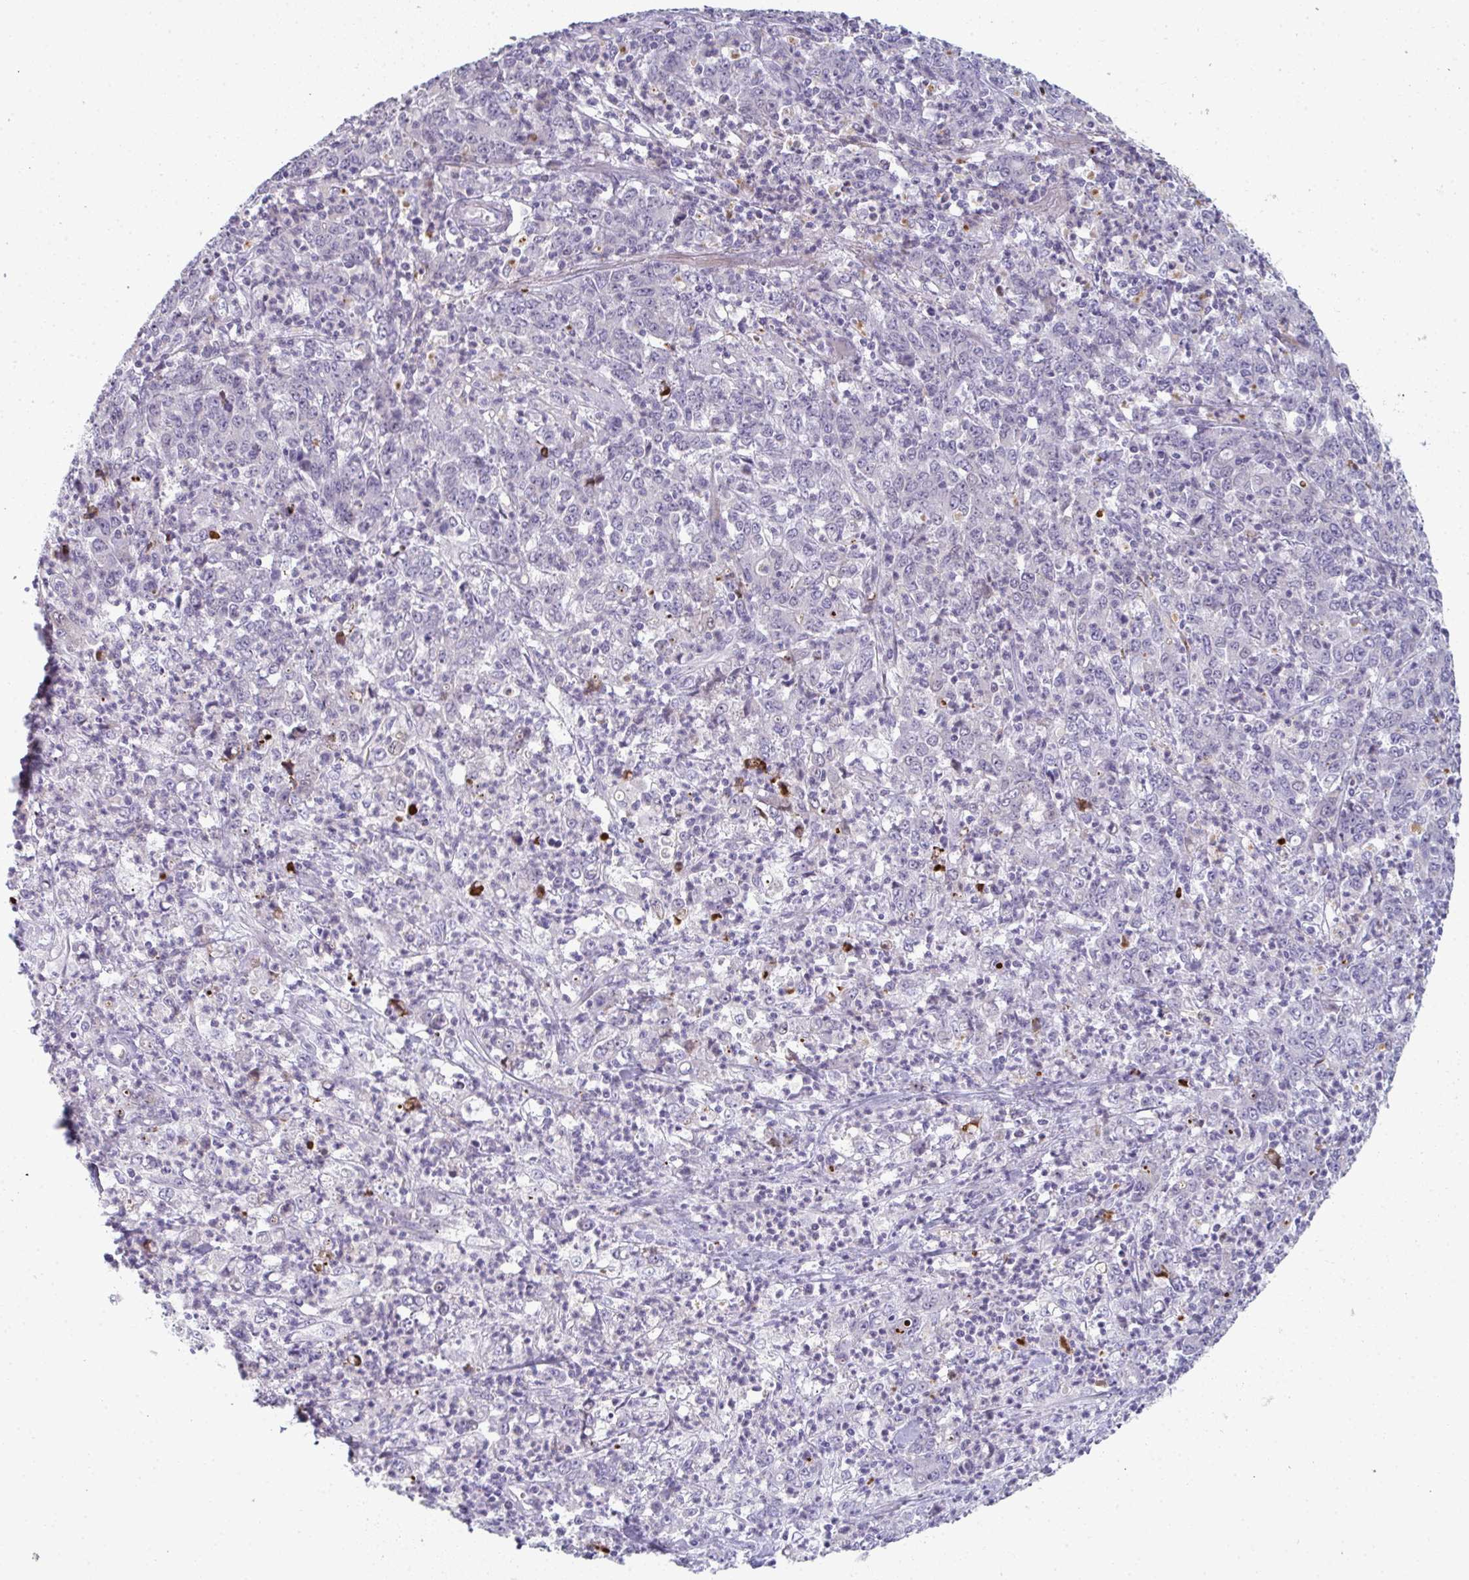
{"staining": {"intensity": "negative", "quantity": "none", "location": "none"}, "tissue": "stomach cancer", "cell_type": "Tumor cells", "image_type": "cancer", "snomed": [{"axis": "morphology", "description": "Adenocarcinoma, NOS"}, {"axis": "topography", "description": "Stomach, lower"}], "caption": "High power microscopy micrograph of an immunohistochemistry (IHC) image of stomach adenocarcinoma, revealing no significant expression in tumor cells.", "gene": "A1CF", "patient": {"sex": "female", "age": 71}}